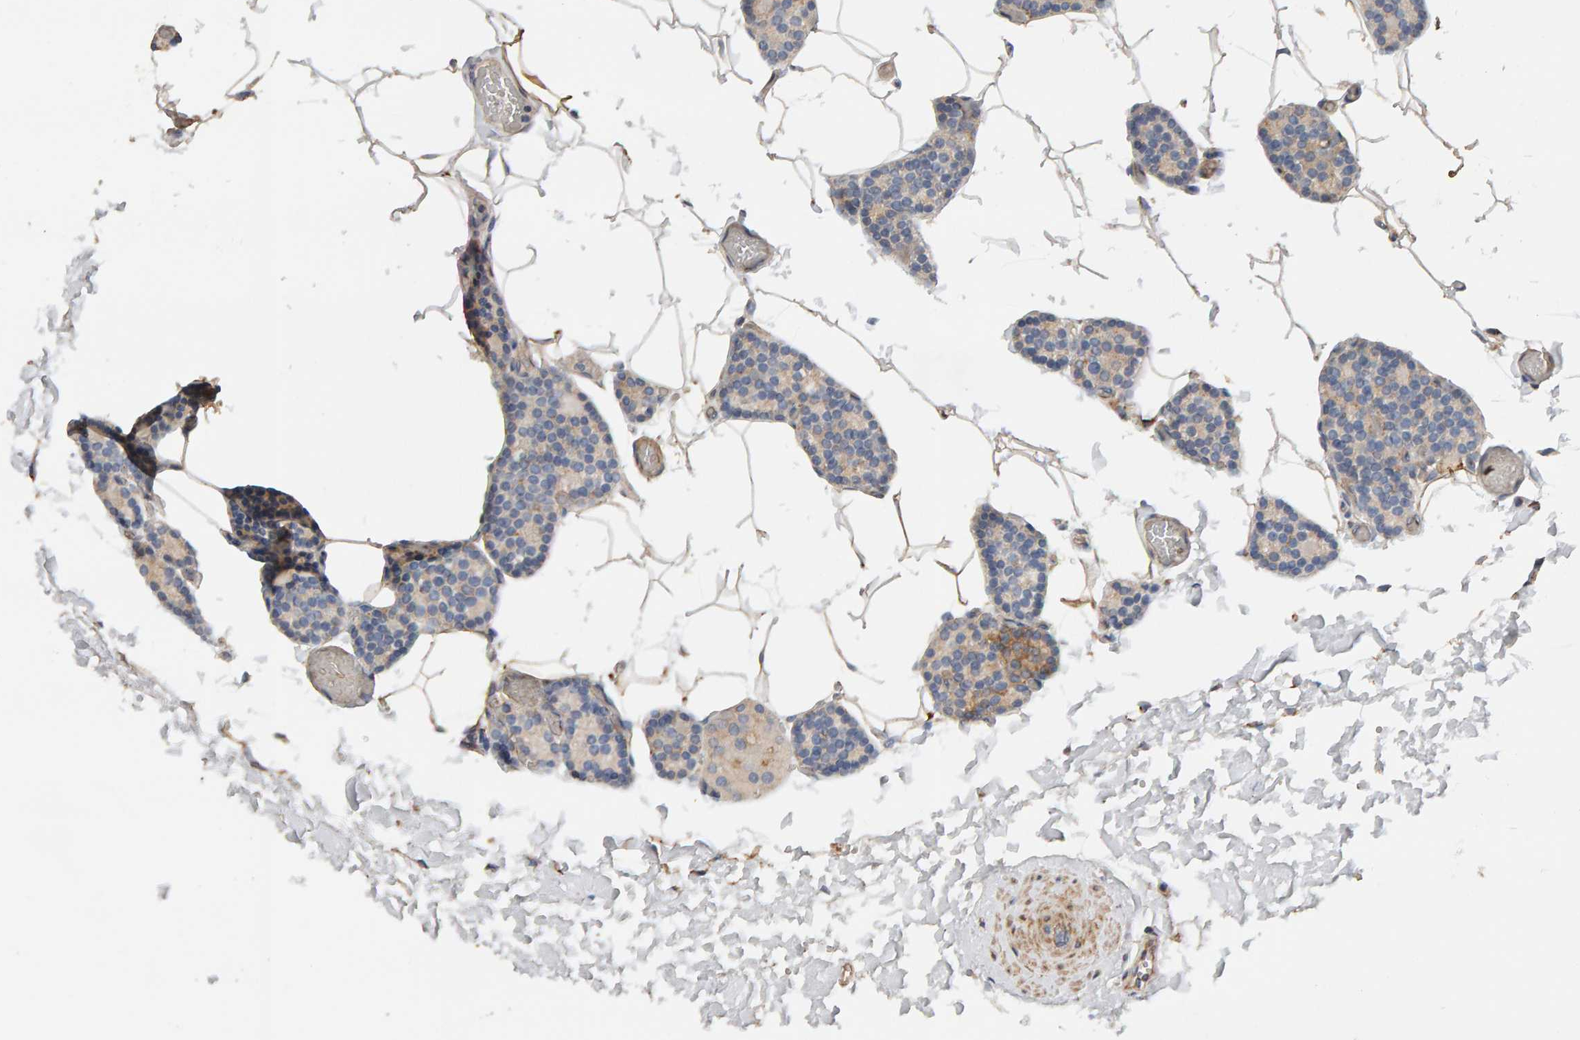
{"staining": {"intensity": "moderate", "quantity": "<25%", "location": "cytoplasmic/membranous"}, "tissue": "parathyroid gland", "cell_type": "Glandular cells", "image_type": "normal", "snomed": [{"axis": "morphology", "description": "Normal tissue, NOS"}, {"axis": "topography", "description": "Parathyroid gland"}], "caption": "A brown stain shows moderate cytoplasmic/membranous staining of a protein in glandular cells of unremarkable human parathyroid gland.", "gene": "IPPK", "patient": {"sex": "male", "age": 52}}